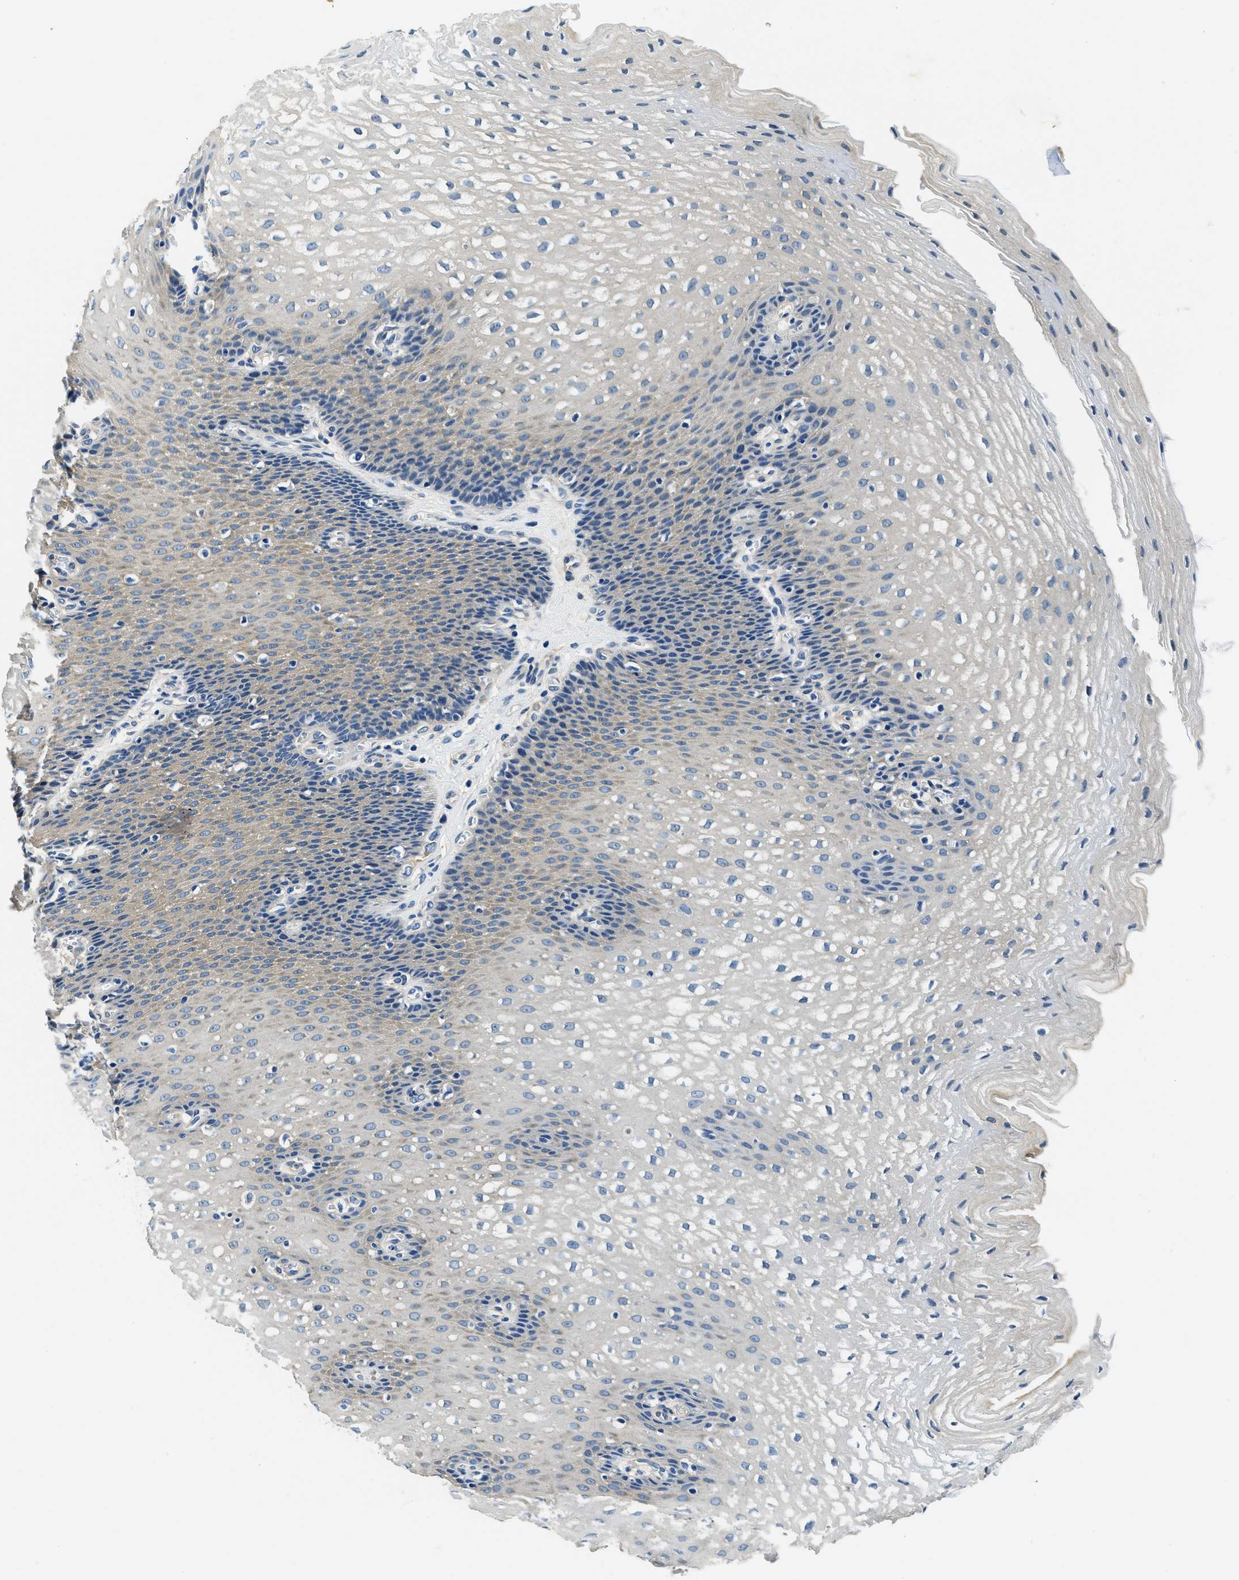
{"staining": {"intensity": "weak", "quantity": "25%-75%", "location": "cytoplasmic/membranous"}, "tissue": "esophagus", "cell_type": "Squamous epithelial cells", "image_type": "normal", "snomed": [{"axis": "morphology", "description": "Normal tissue, NOS"}, {"axis": "topography", "description": "Esophagus"}], "caption": "Normal esophagus demonstrates weak cytoplasmic/membranous expression in about 25%-75% of squamous epithelial cells, visualized by immunohistochemistry.", "gene": "TWF1", "patient": {"sex": "male", "age": 48}}